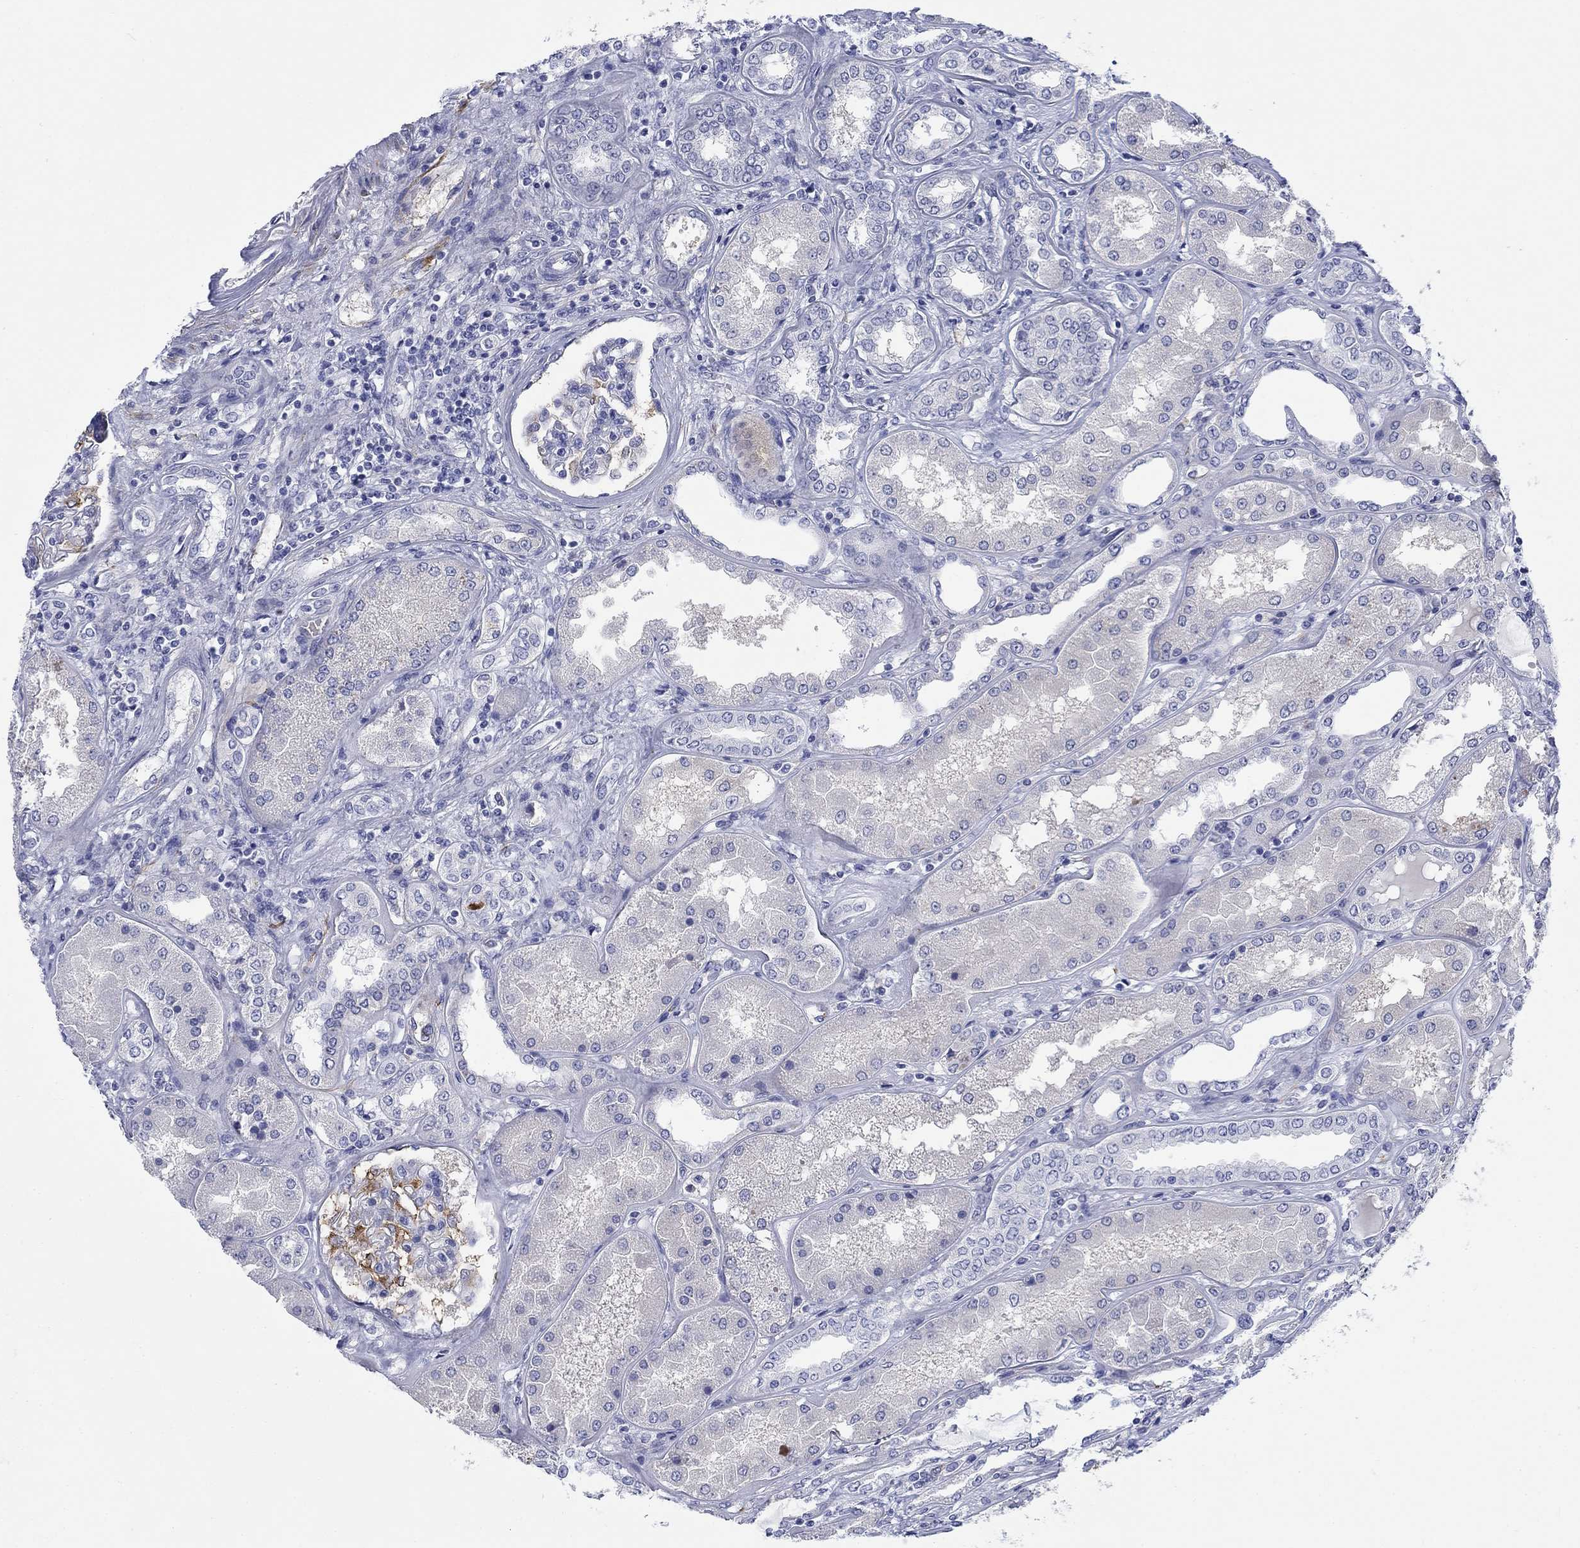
{"staining": {"intensity": "strong", "quantity": "25%-75%", "location": "cytoplasmic/membranous"}, "tissue": "kidney", "cell_type": "Cells in glomeruli", "image_type": "normal", "snomed": [{"axis": "morphology", "description": "Normal tissue, NOS"}, {"axis": "topography", "description": "Kidney"}], "caption": "Protein staining by immunohistochemistry (IHC) displays strong cytoplasmic/membranous positivity in approximately 25%-75% of cells in glomeruli in benign kidney. Nuclei are stained in blue.", "gene": "PTPRZ1", "patient": {"sex": "female", "age": 56}}